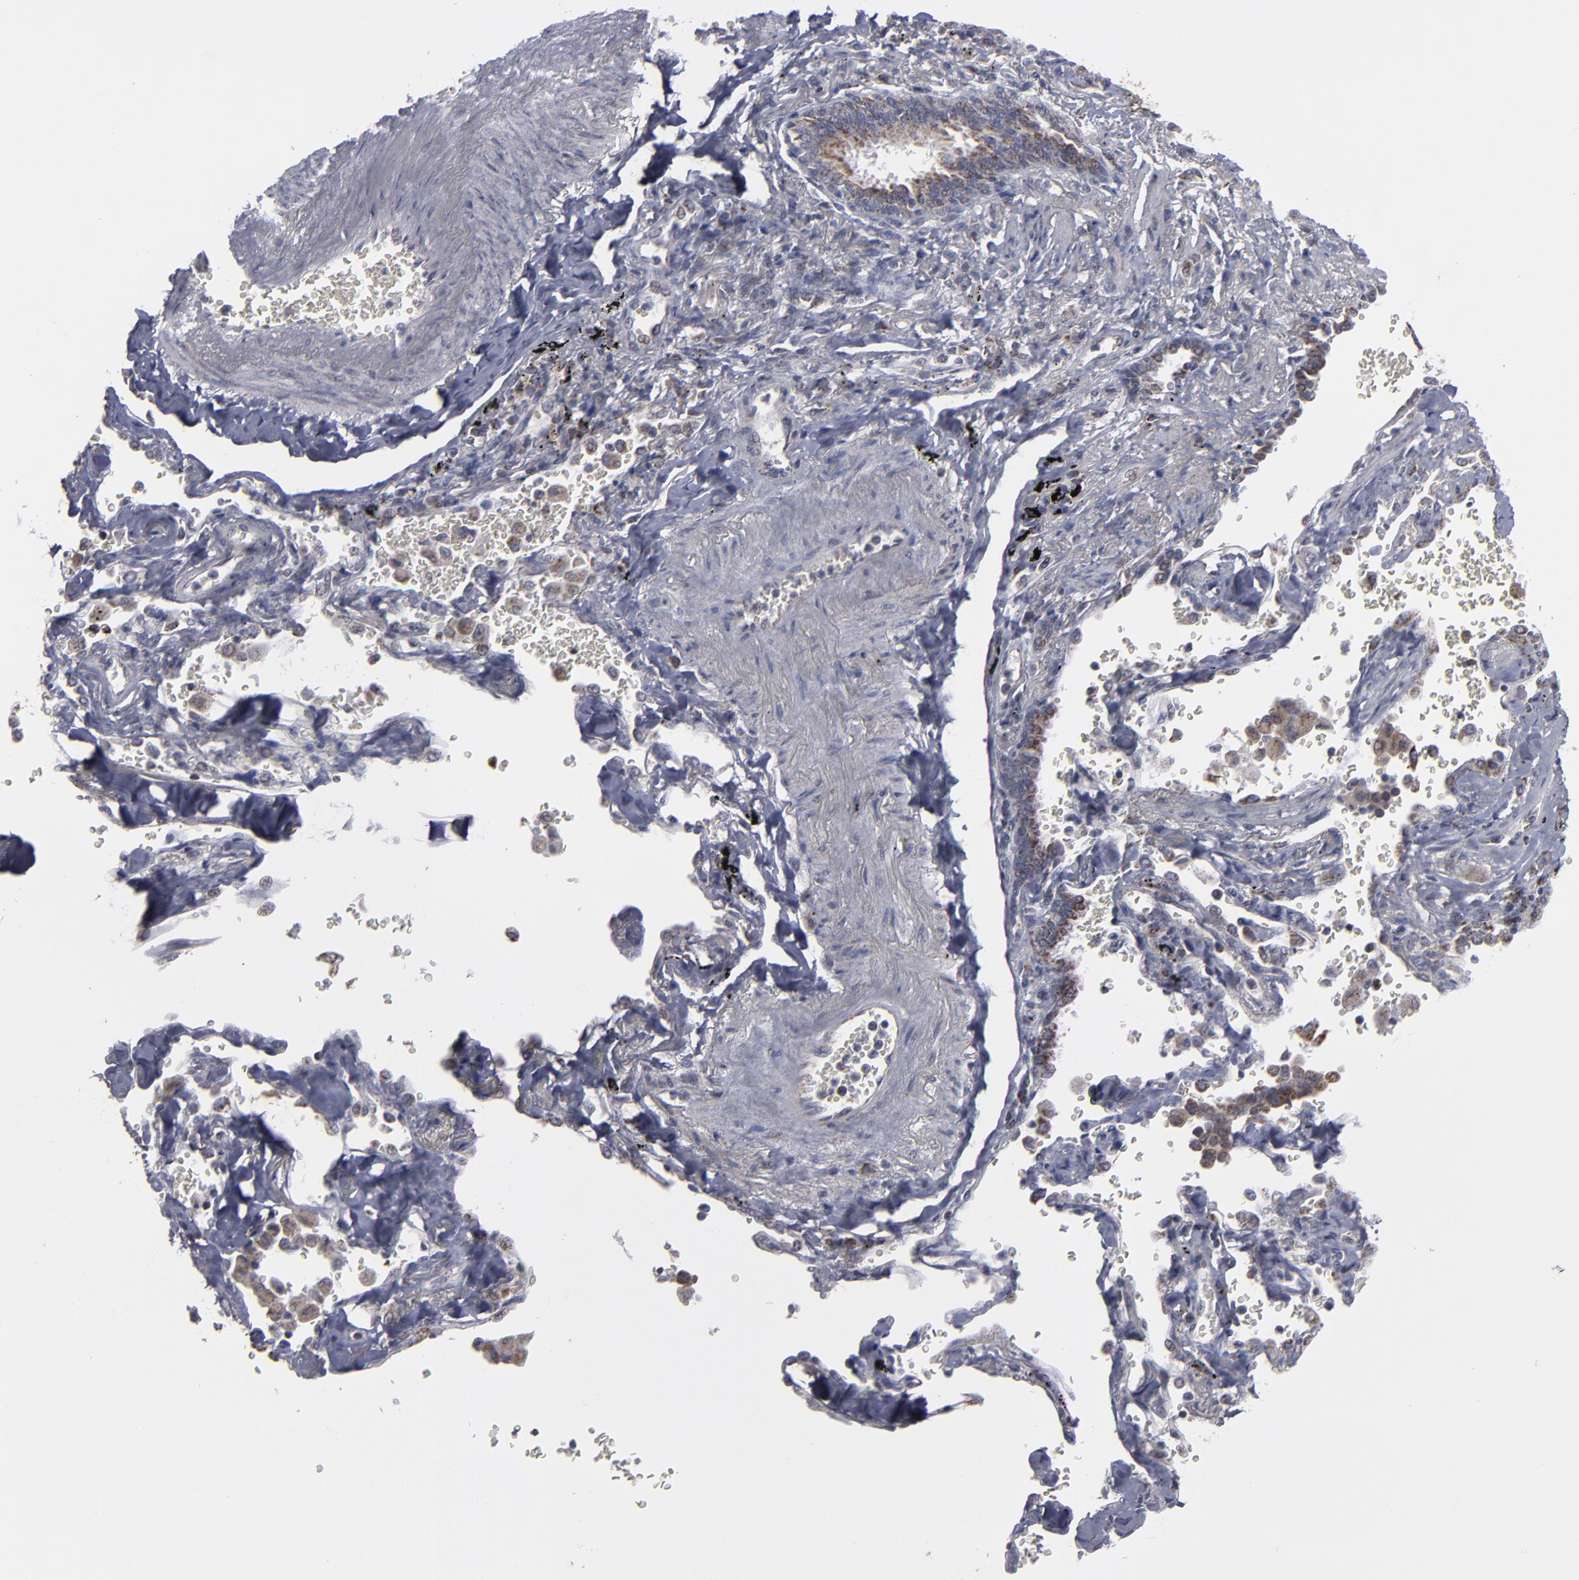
{"staining": {"intensity": "moderate", "quantity": "25%-75%", "location": "cytoplasmic/membranous"}, "tissue": "lung cancer", "cell_type": "Tumor cells", "image_type": "cancer", "snomed": [{"axis": "morphology", "description": "Adenocarcinoma, NOS"}, {"axis": "topography", "description": "Lung"}], "caption": "Human lung cancer (adenocarcinoma) stained with a brown dye reveals moderate cytoplasmic/membranous positive staining in about 25%-75% of tumor cells.", "gene": "MYOM2", "patient": {"sex": "female", "age": 64}}